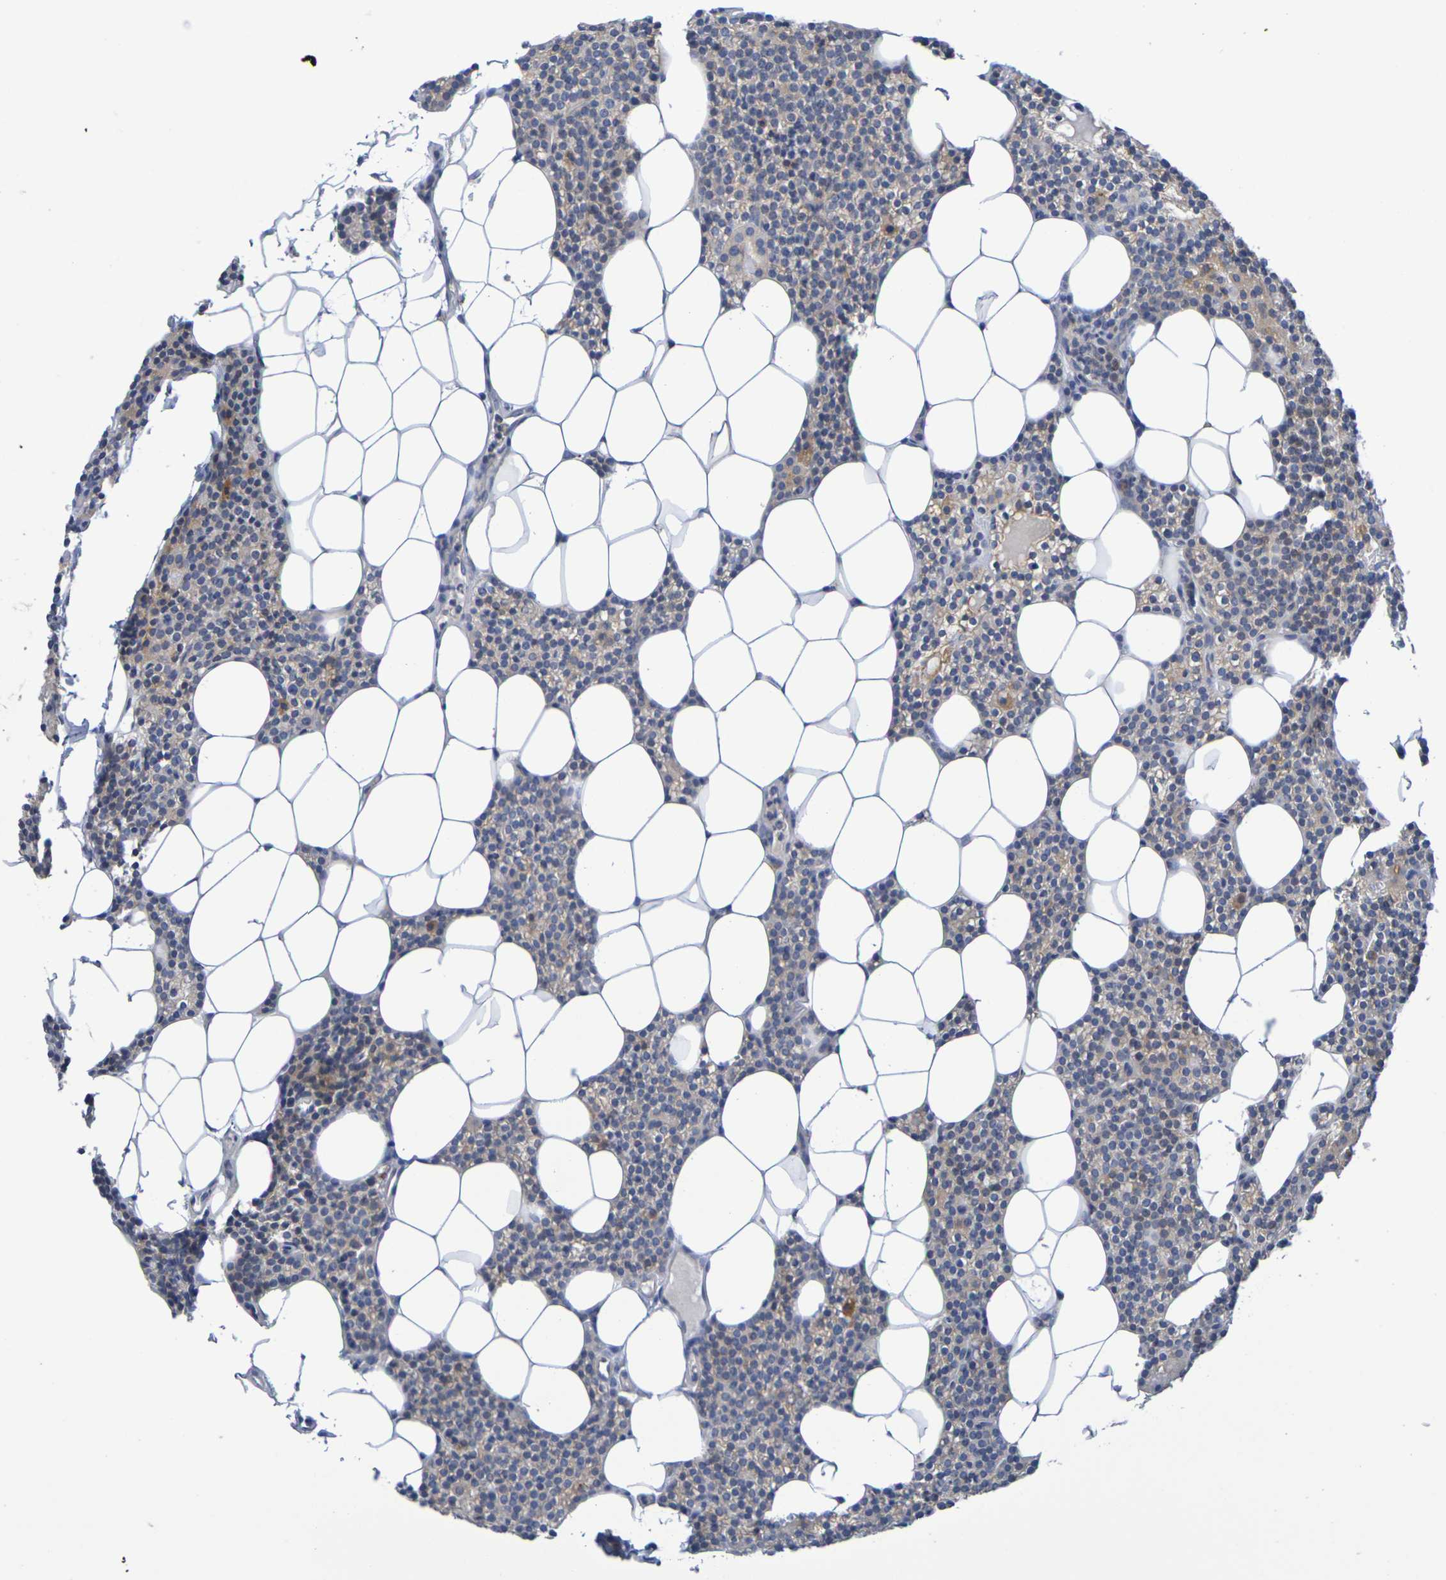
{"staining": {"intensity": "weak", "quantity": "<25%", "location": "cytoplasmic/membranous"}, "tissue": "parathyroid gland", "cell_type": "Glandular cells", "image_type": "normal", "snomed": [{"axis": "morphology", "description": "Normal tissue, NOS"}, {"axis": "morphology", "description": "Adenoma, NOS"}, {"axis": "topography", "description": "Parathyroid gland"}], "caption": "The histopathology image reveals no significant staining in glandular cells of parathyroid gland. (Stains: DAB immunohistochemistry with hematoxylin counter stain, Microscopy: brightfield microscopy at high magnification).", "gene": "SDC4", "patient": {"sex": "female", "age": 51}}